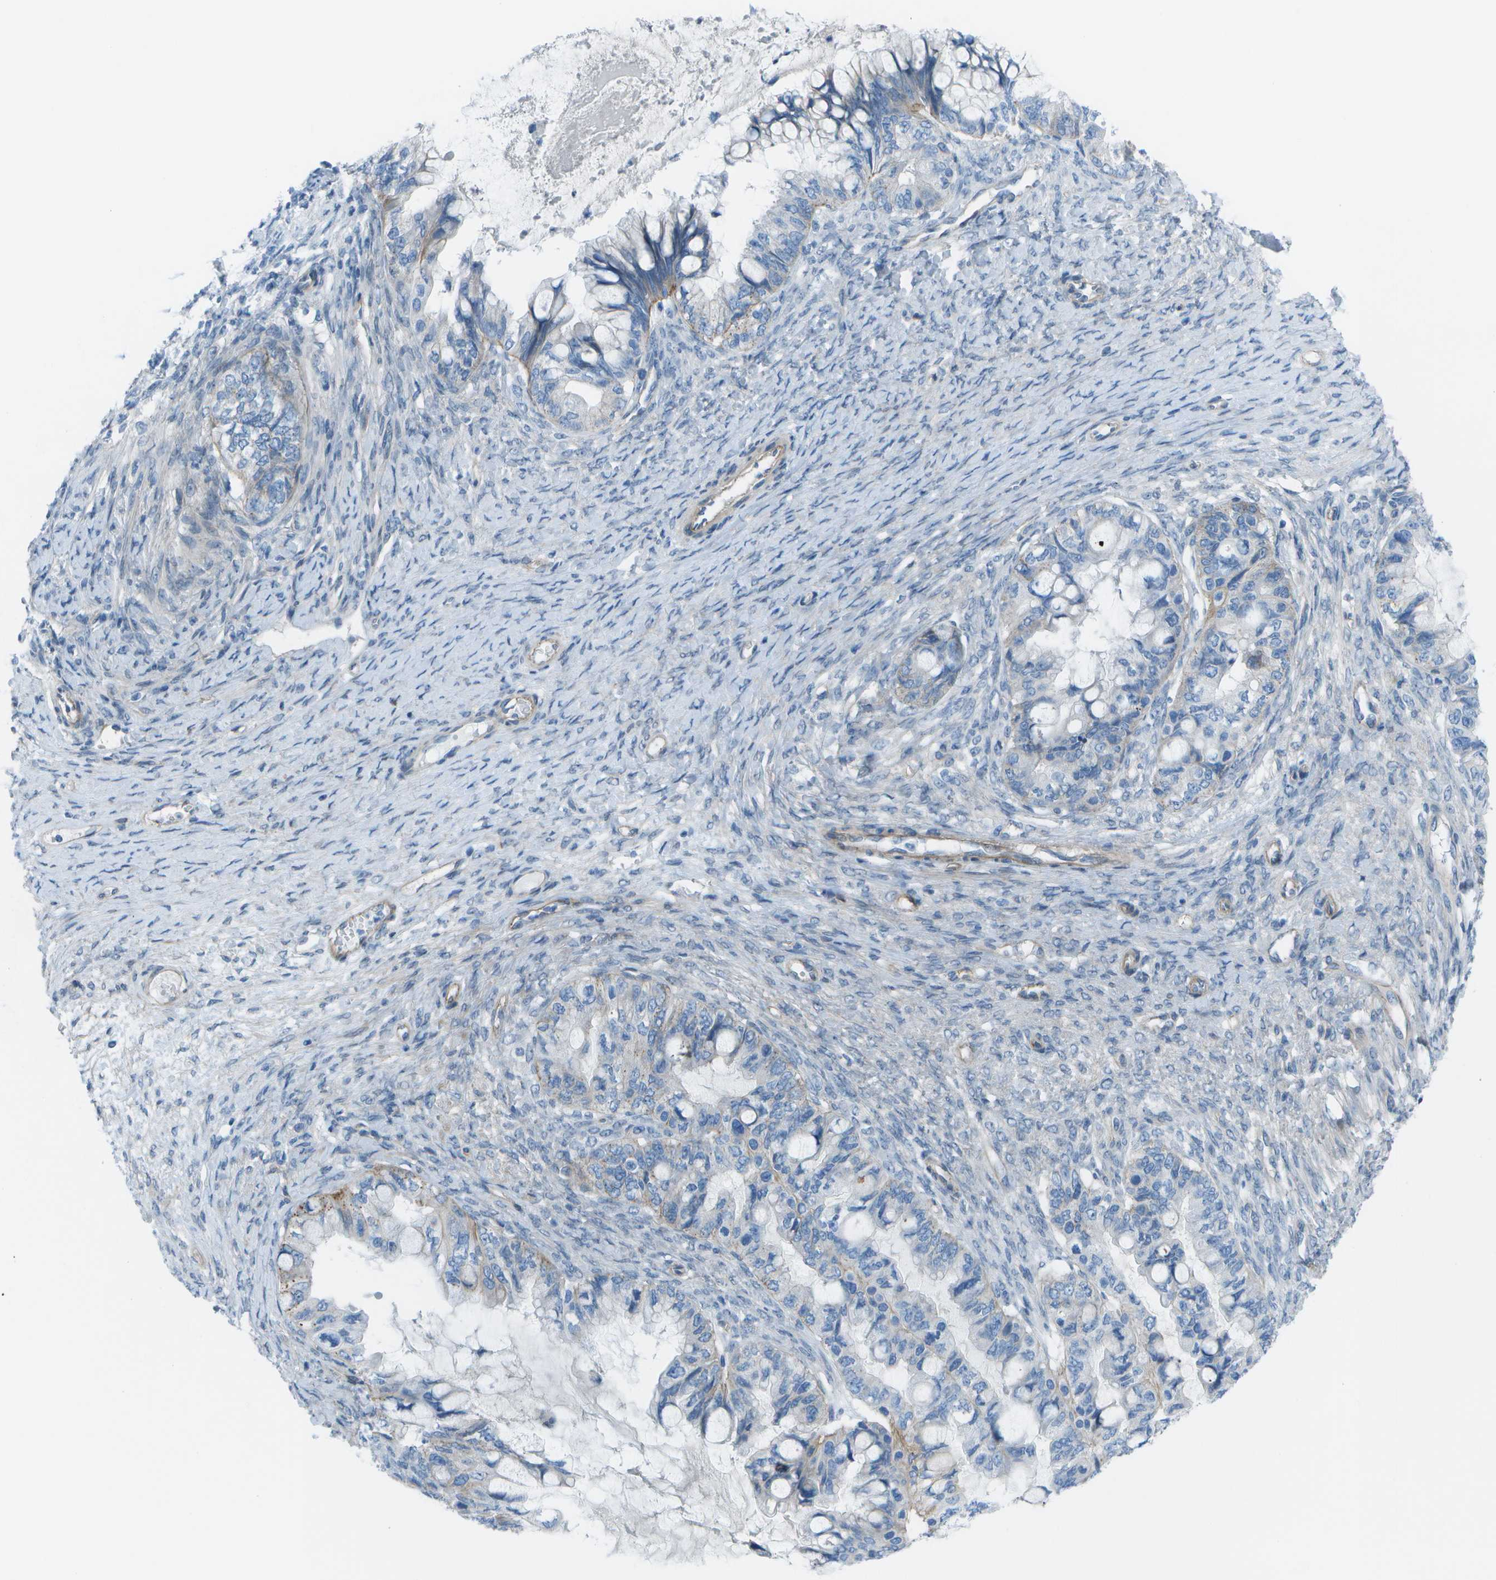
{"staining": {"intensity": "weak", "quantity": "<25%", "location": "cytoplasmic/membranous"}, "tissue": "ovarian cancer", "cell_type": "Tumor cells", "image_type": "cancer", "snomed": [{"axis": "morphology", "description": "Cystadenocarcinoma, mucinous, NOS"}, {"axis": "topography", "description": "Ovary"}], "caption": "IHC image of neoplastic tissue: ovarian mucinous cystadenocarcinoma stained with DAB exhibits no significant protein positivity in tumor cells. (DAB immunohistochemistry, high magnification).", "gene": "SORBS3", "patient": {"sex": "female", "age": 80}}